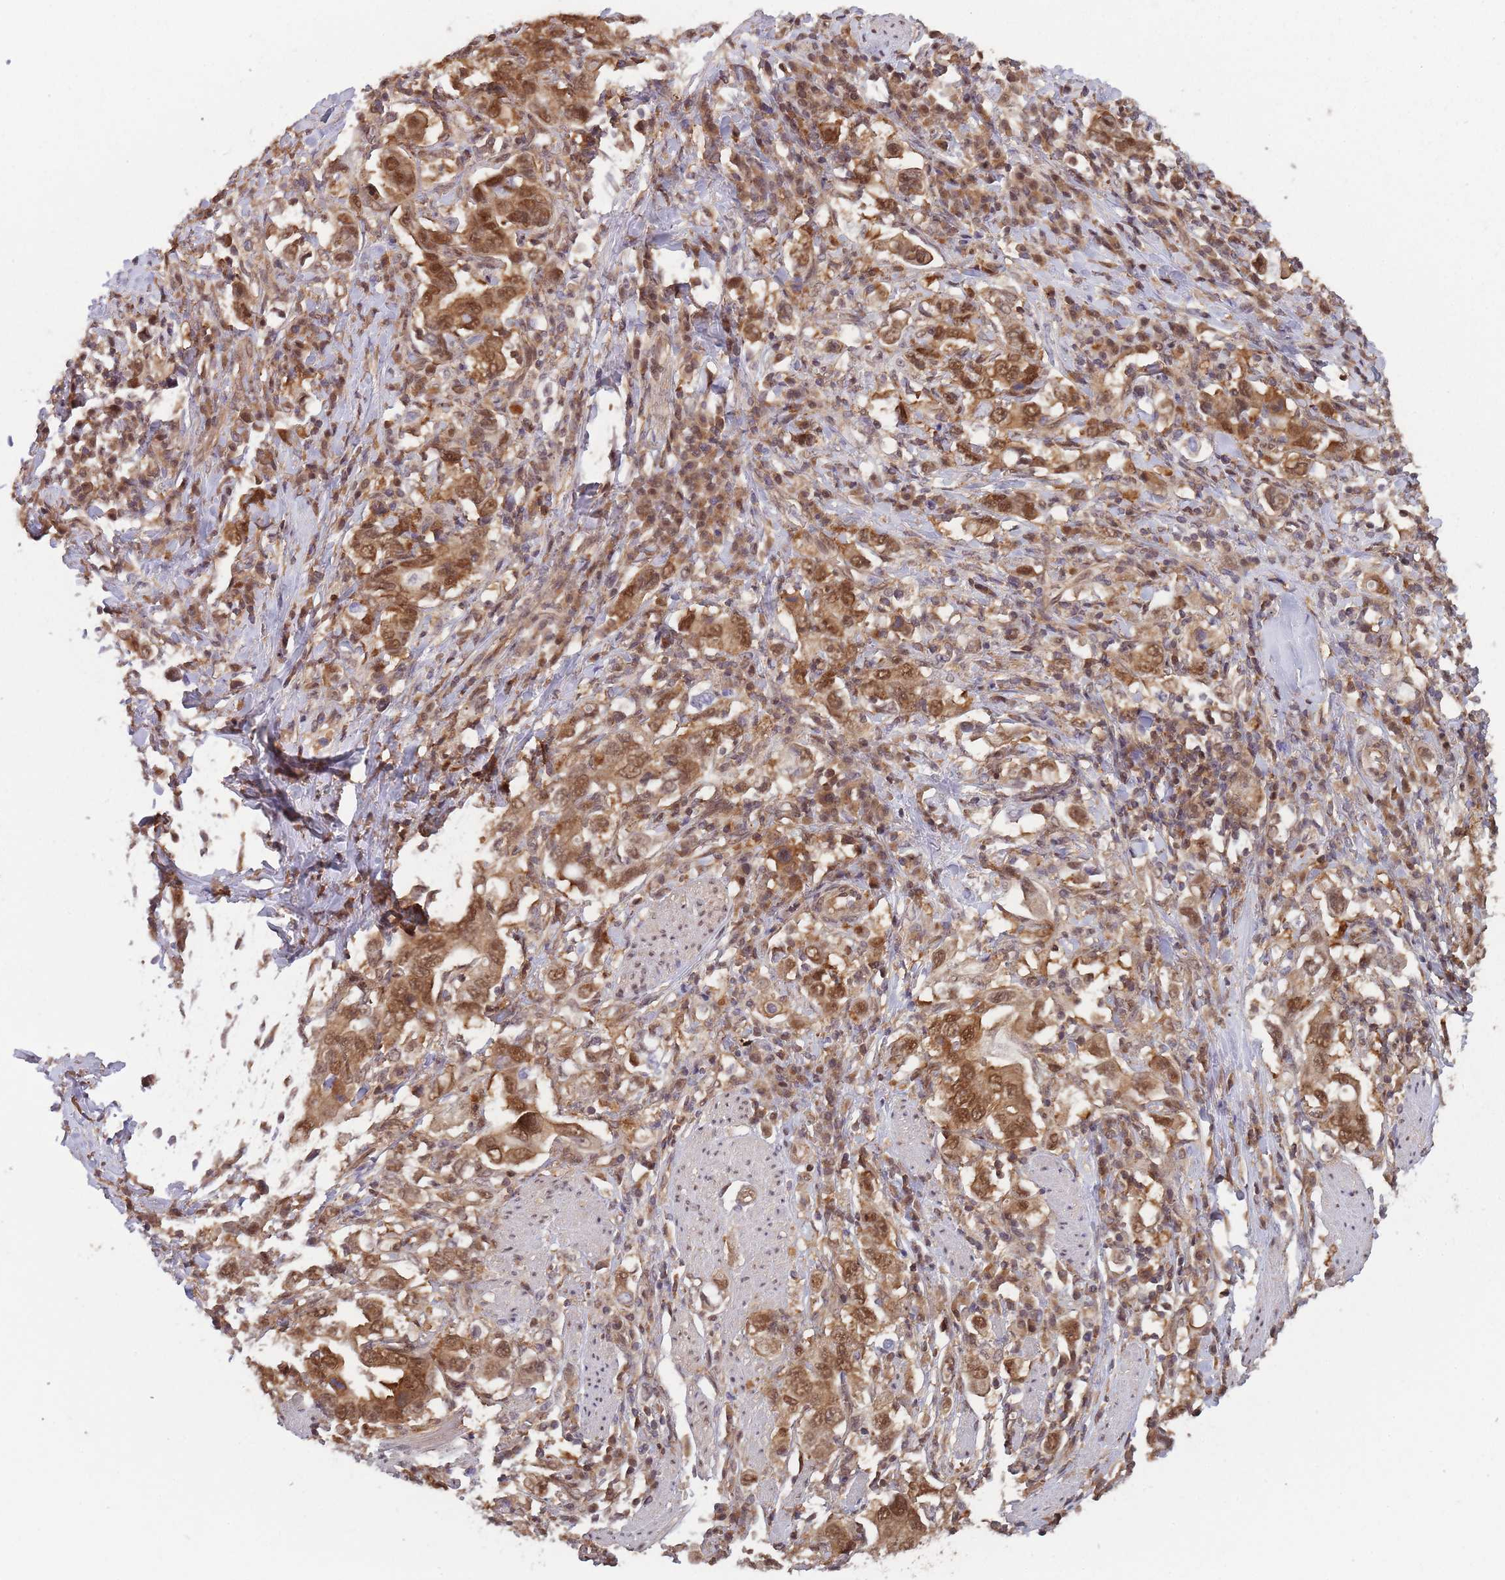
{"staining": {"intensity": "moderate", "quantity": ">75%", "location": "cytoplasmic/membranous,nuclear"}, "tissue": "stomach cancer", "cell_type": "Tumor cells", "image_type": "cancer", "snomed": [{"axis": "morphology", "description": "Adenocarcinoma, NOS"}, {"axis": "topography", "description": "Stomach, upper"}, {"axis": "topography", "description": "Stomach"}], "caption": "Immunohistochemical staining of stomach adenocarcinoma displays medium levels of moderate cytoplasmic/membranous and nuclear protein expression in about >75% of tumor cells. Nuclei are stained in blue.", "gene": "PPP6R3", "patient": {"sex": "male", "age": 62}}